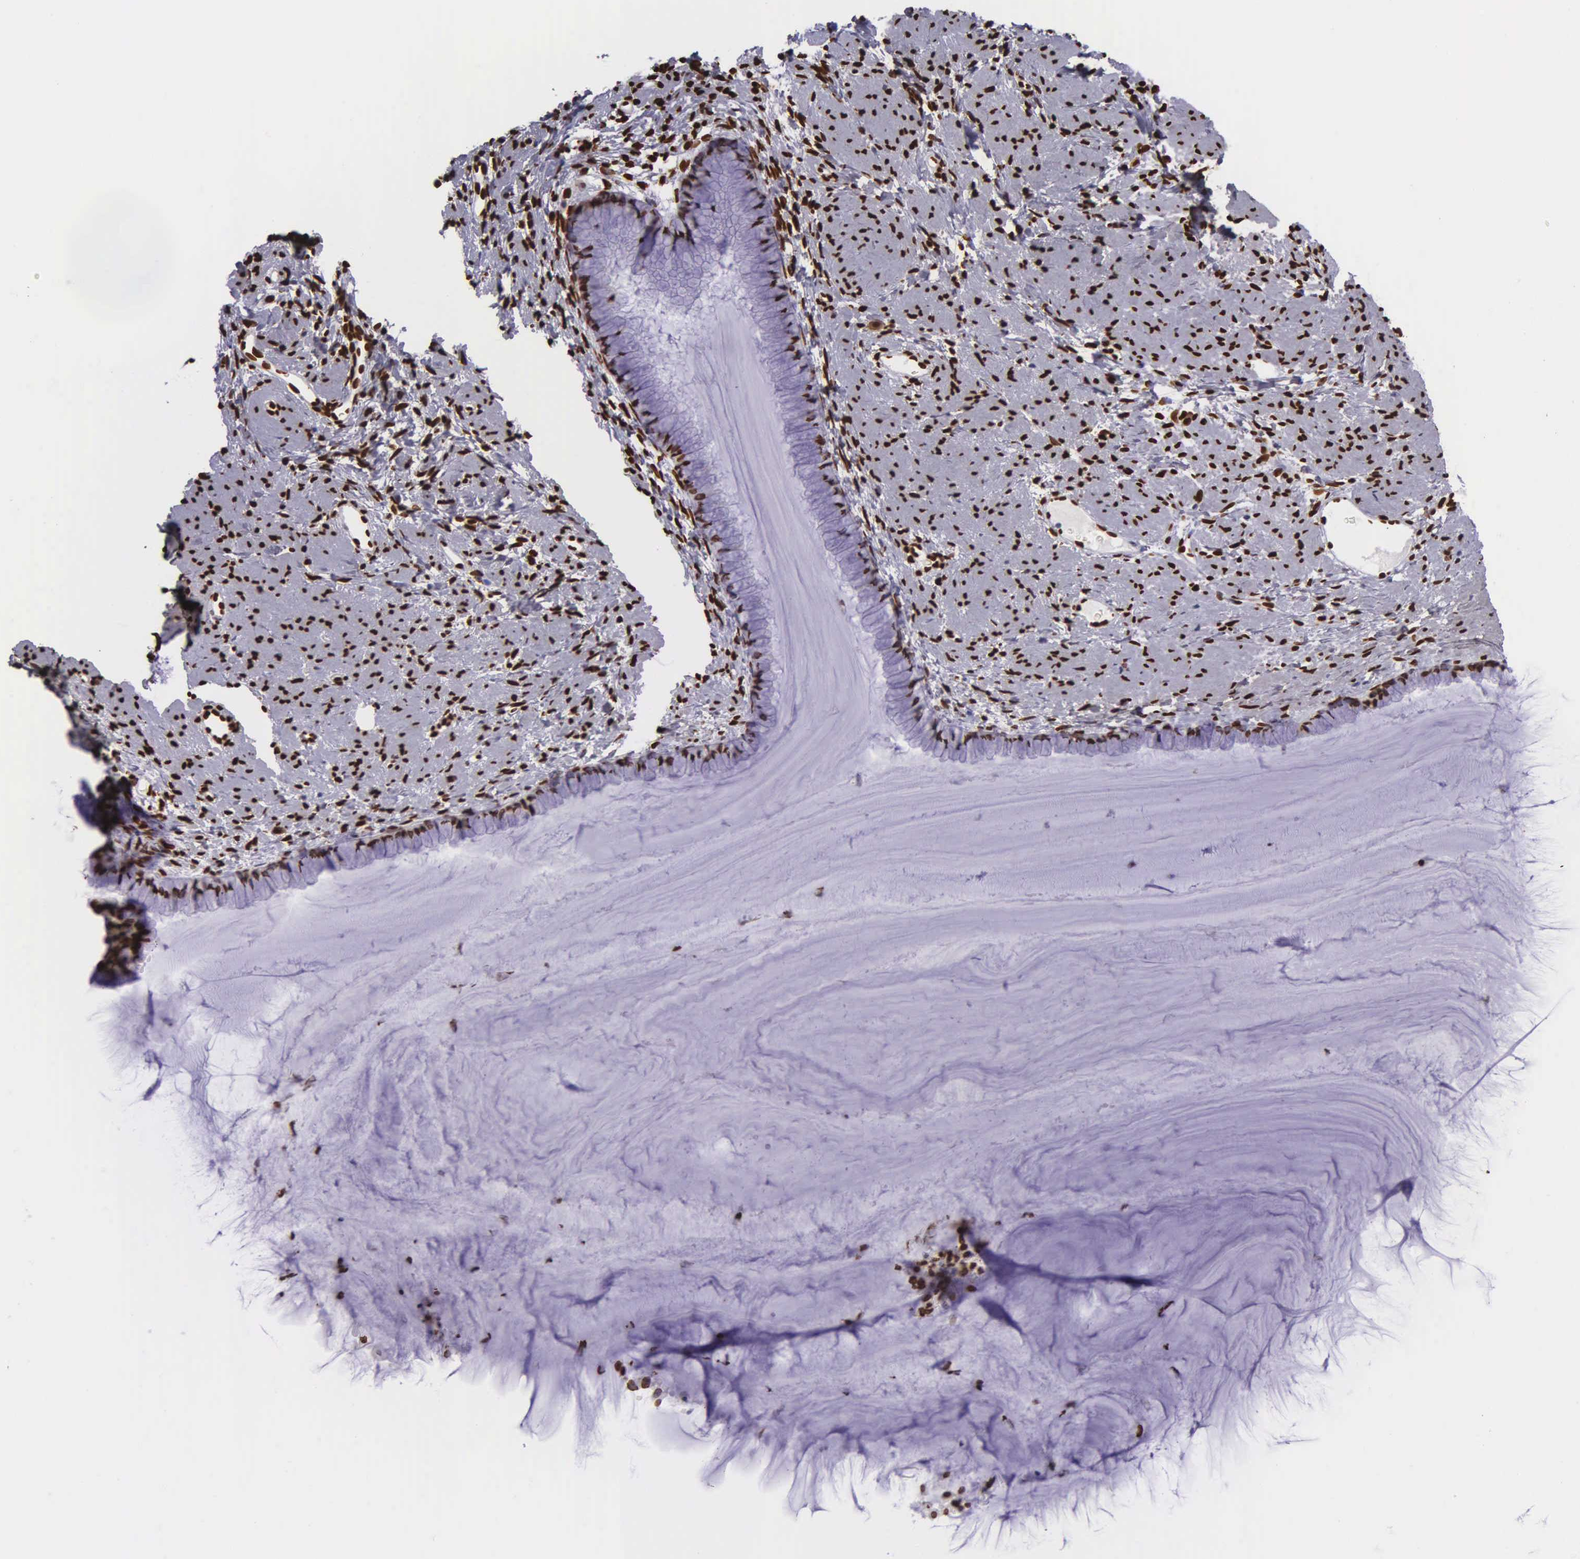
{"staining": {"intensity": "strong", "quantity": ">75%", "location": "nuclear"}, "tissue": "cervix", "cell_type": "Glandular cells", "image_type": "normal", "snomed": [{"axis": "morphology", "description": "Normal tissue, NOS"}, {"axis": "topography", "description": "Cervix"}], "caption": "Protein staining of normal cervix reveals strong nuclear staining in approximately >75% of glandular cells. The staining was performed using DAB (3,3'-diaminobenzidine), with brown indicating positive protein expression. Nuclei are stained blue with hematoxylin.", "gene": "H1", "patient": {"sex": "female", "age": 82}}